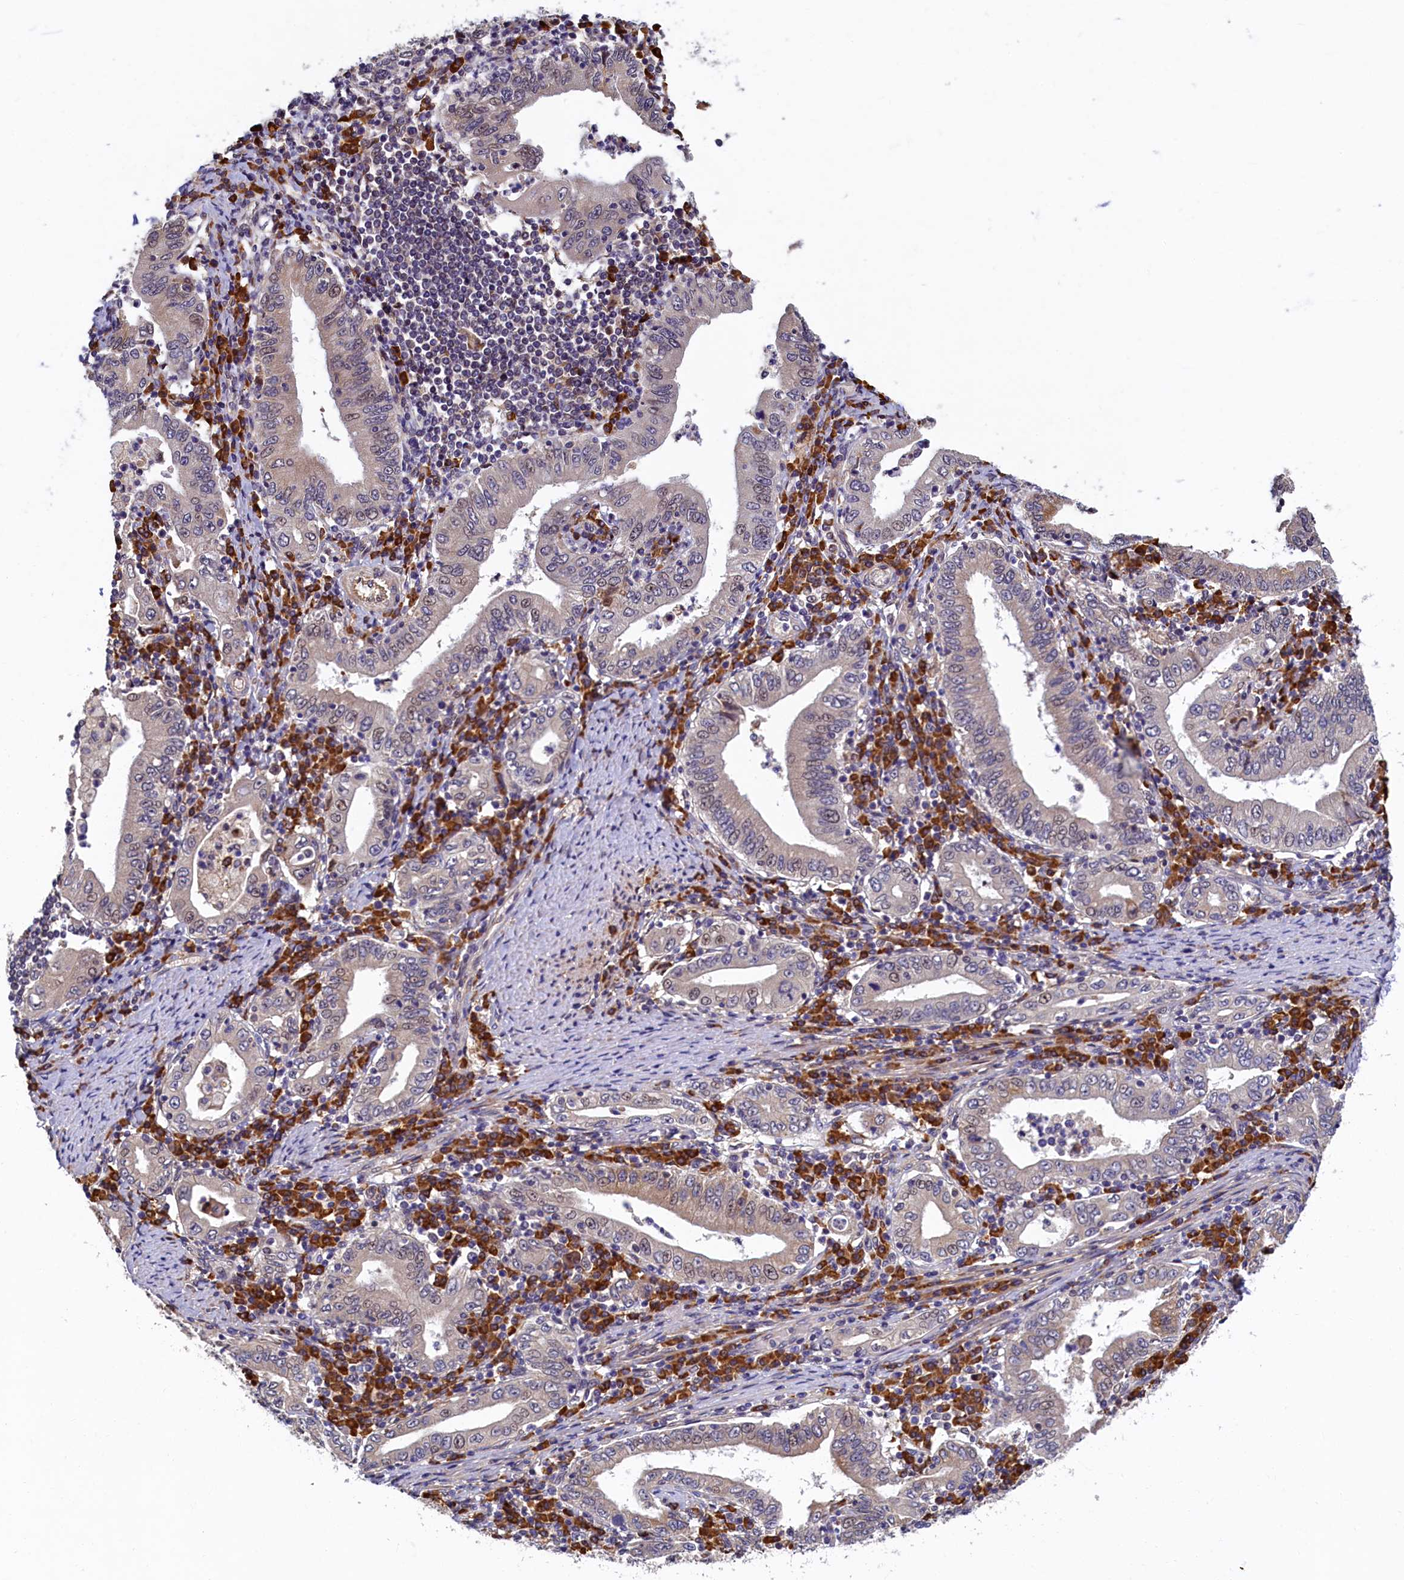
{"staining": {"intensity": "moderate", "quantity": "<25%", "location": "cytoplasmic/membranous"}, "tissue": "stomach cancer", "cell_type": "Tumor cells", "image_type": "cancer", "snomed": [{"axis": "morphology", "description": "Normal tissue, NOS"}, {"axis": "morphology", "description": "Adenocarcinoma, NOS"}, {"axis": "topography", "description": "Esophagus"}, {"axis": "topography", "description": "Stomach, upper"}, {"axis": "topography", "description": "Peripheral nerve tissue"}], "caption": "Stomach cancer stained for a protein (brown) exhibits moderate cytoplasmic/membranous positive positivity in about <25% of tumor cells.", "gene": "SLC16A14", "patient": {"sex": "male", "age": 62}}